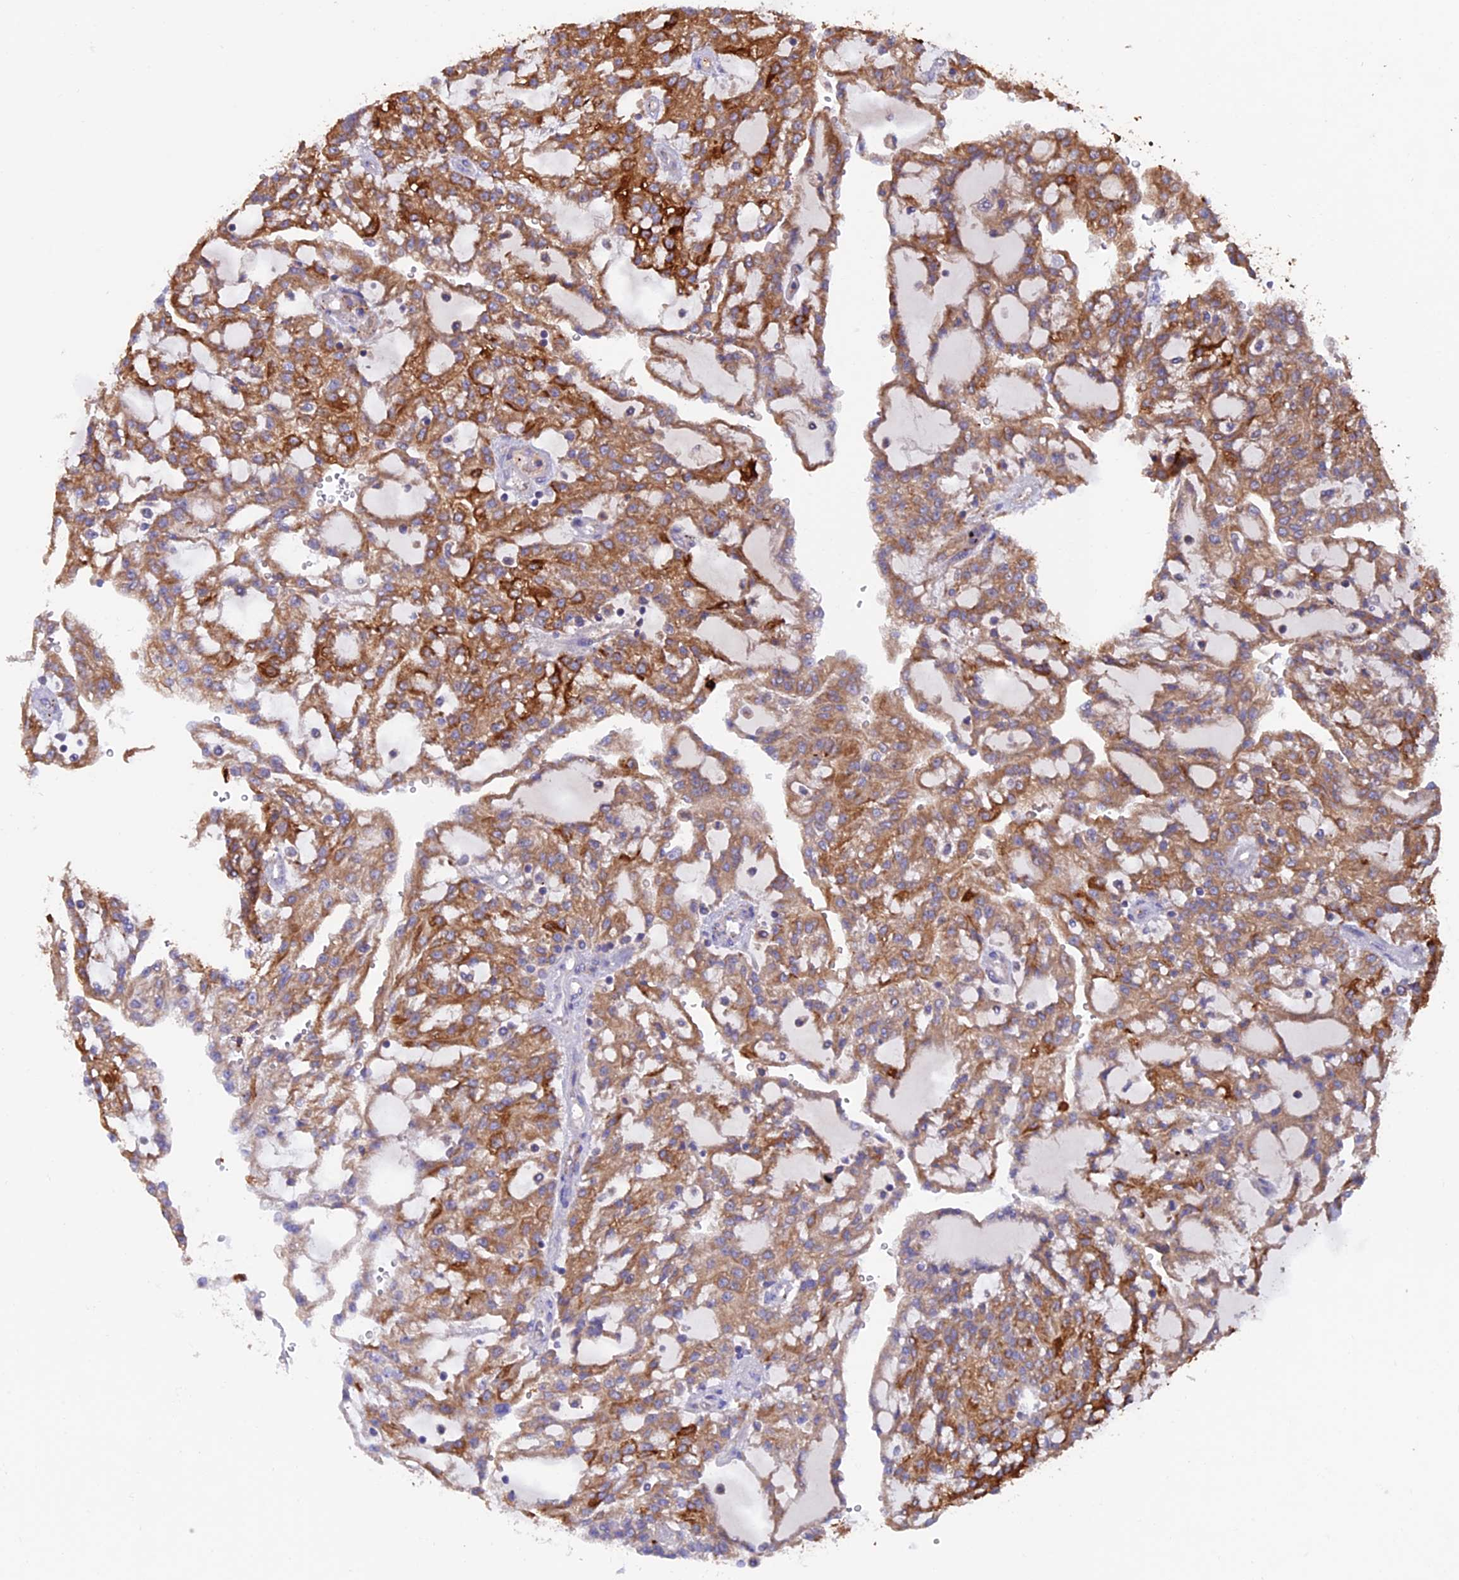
{"staining": {"intensity": "moderate", "quantity": ">75%", "location": "cytoplasmic/membranous"}, "tissue": "renal cancer", "cell_type": "Tumor cells", "image_type": "cancer", "snomed": [{"axis": "morphology", "description": "Adenocarcinoma, NOS"}, {"axis": "topography", "description": "Kidney"}], "caption": "Moderate cytoplasmic/membranous protein expression is identified in approximately >75% of tumor cells in renal cancer.", "gene": "PTPN9", "patient": {"sex": "male", "age": 63}}